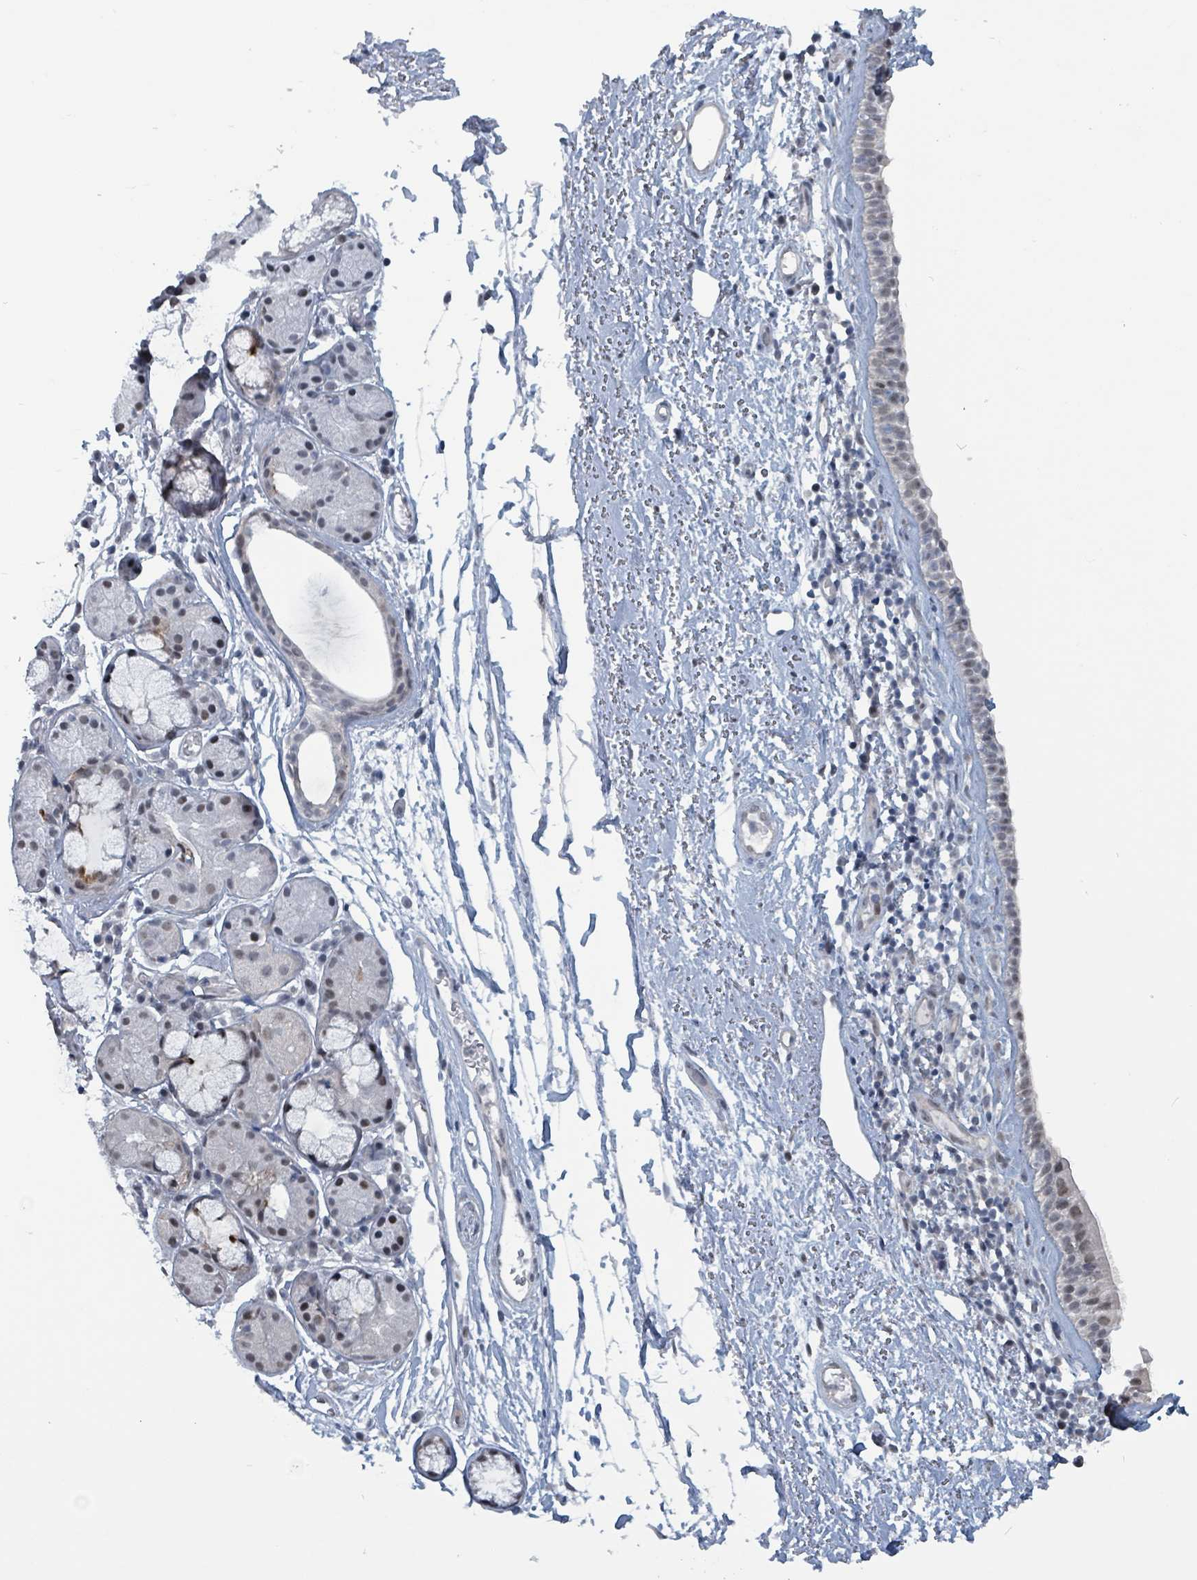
{"staining": {"intensity": "weak", "quantity": "<25%", "location": "nuclear"}, "tissue": "nasopharynx", "cell_type": "Respiratory epithelial cells", "image_type": "normal", "snomed": [{"axis": "morphology", "description": "Normal tissue, NOS"}, {"axis": "topography", "description": "Cartilage tissue"}, {"axis": "topography", "description": "Nasopharynx"}], "caption": "Respiratory epithelial cells are negative for protein expression in normal human nasopharynx. (Stains: DAB immunohistochemistry (IHC) with hematoxylin counter stain, Microscopy: brightfield microscopy at high magnification).", "gene": "BIVM", "patient": {"sex": "male", "age": 56}}